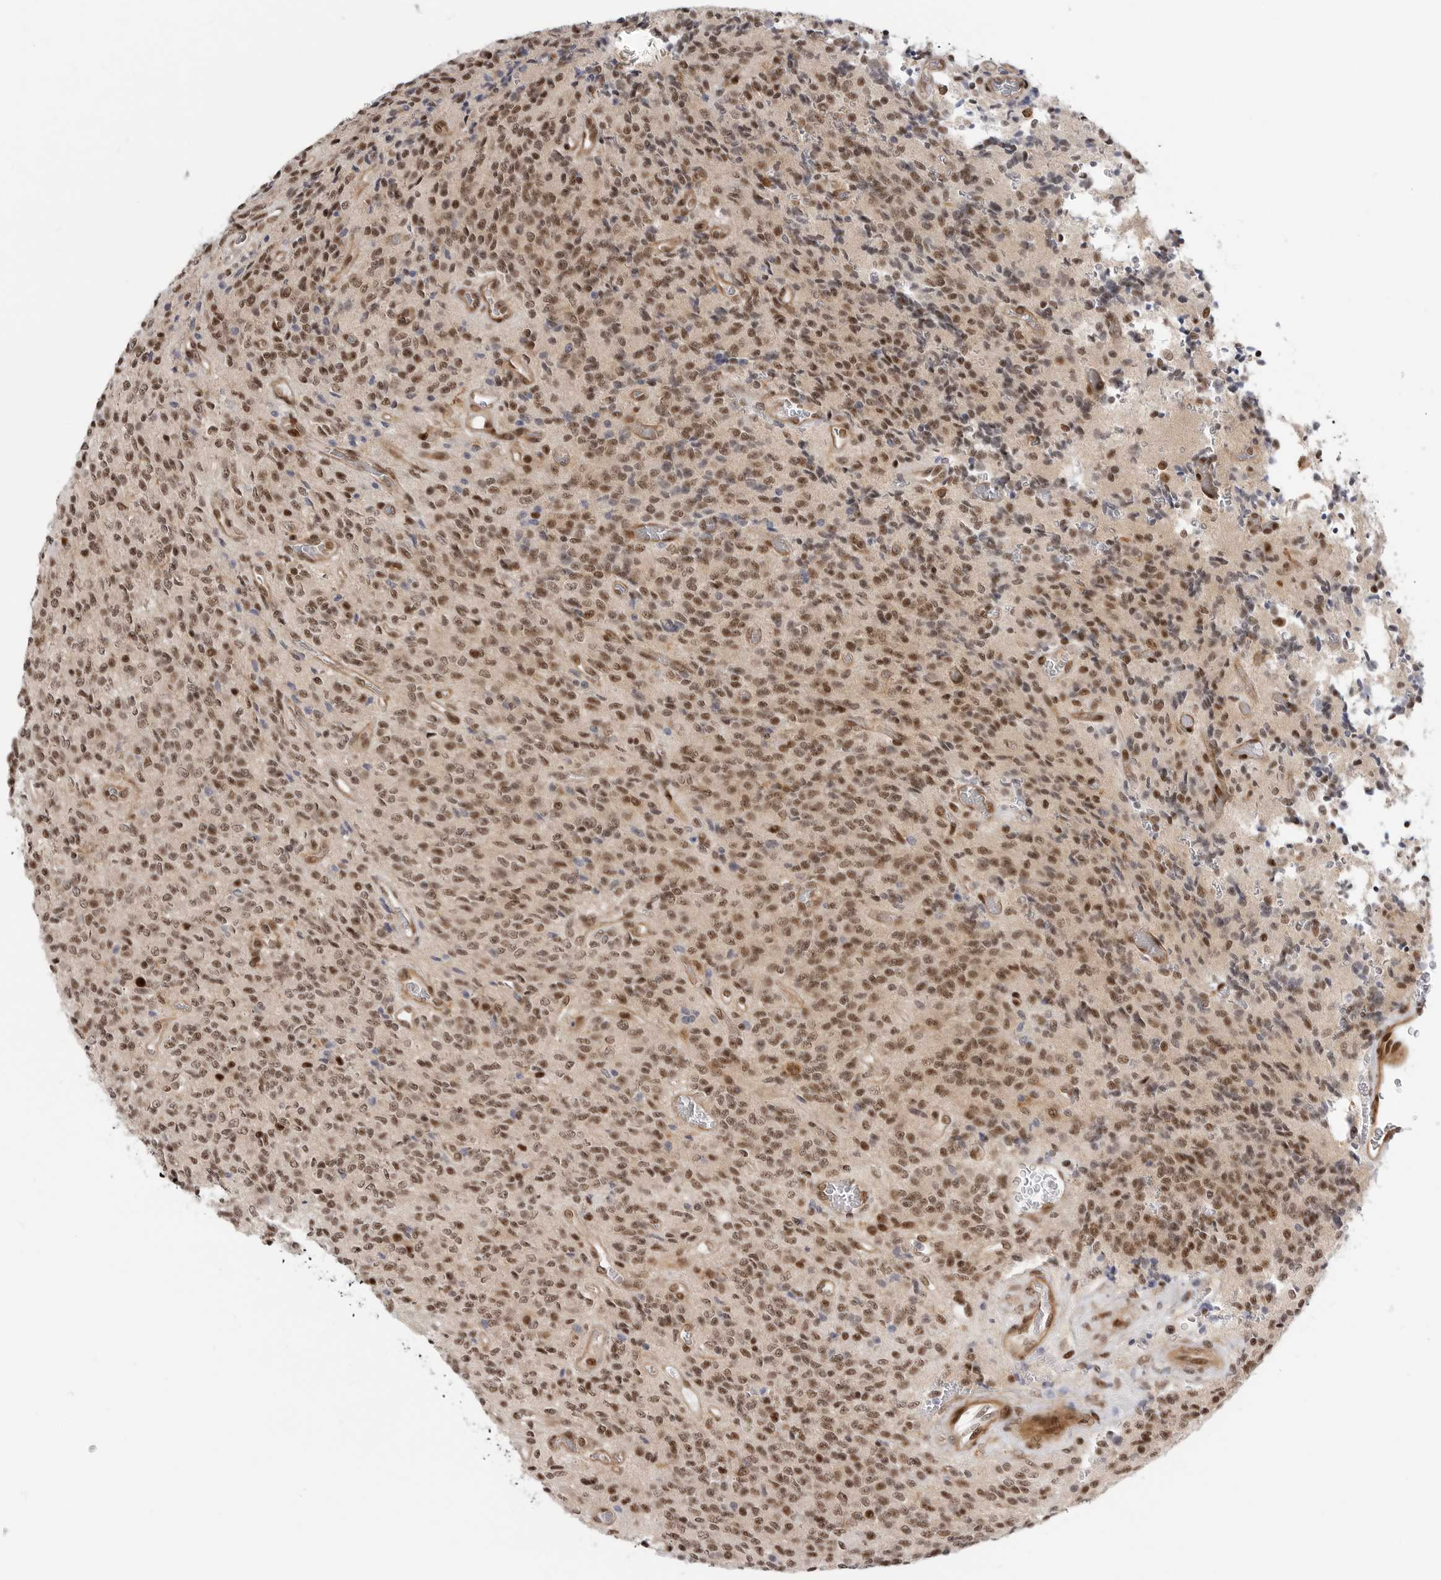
{"staining": {"intensity": "moderate", "quantity": ">75%", "location": "nuclear"}, "tissue": "glioma", "cell_type": "Tumor cells", "image_type": "cancer", "snomed": [{"axis": "morphology", "description": "Glioma, malignant, High grade"}, {"axis": "topography", "description": "Brain"}], "caption": "Immunohistochemistry (IHC) (DAB (3,3'-diaminobenzidine)) staining of glioma displays moderate nuclear protein positivity in about >75% of tumor cells.", "gene": "GPATCH2", "patient": {"sex": "male", "age": 34}}